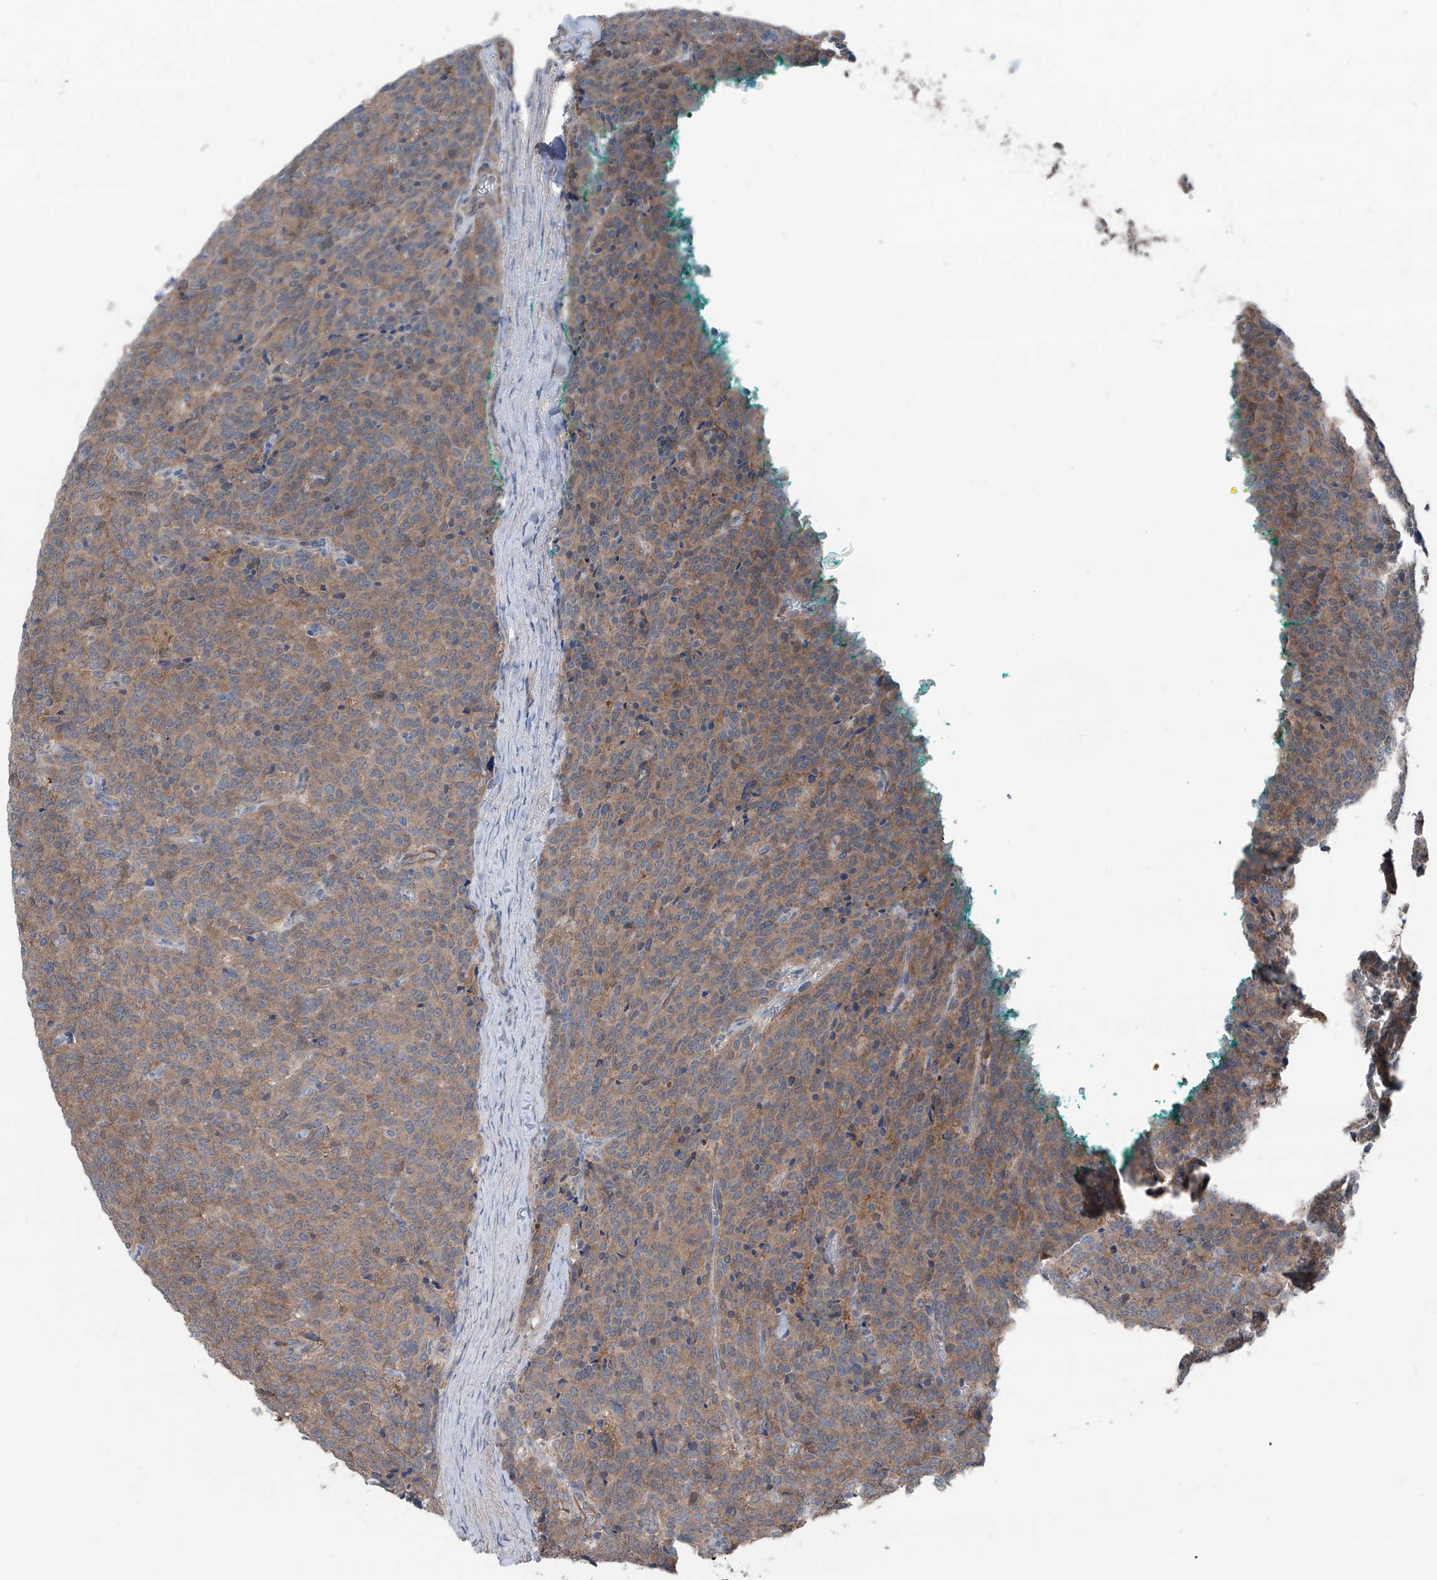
{"staining": {"intensity": "moderate", "quantity": ">75%", "location": "cytoplasmic/membranous"}, "tissue": "carcinoid", "cell_type": "Tumor cells", "image_type": "cancer", "snomed": [{"axis": "morphology", "description": "Carcinoid, malignant, NOS"}, {"axis": "topography", "description": "Lung"}], "caption": "The immunohistochemical stain shows moderate cytoplasmic/membranous staining in tumor cells of carcinoid (malignant) tissue. (brown staining indicates protein expression, while blue staining denotes nuclei).", "gene": "HSPB11", "patient": {"sex": "female", "age": 46}}